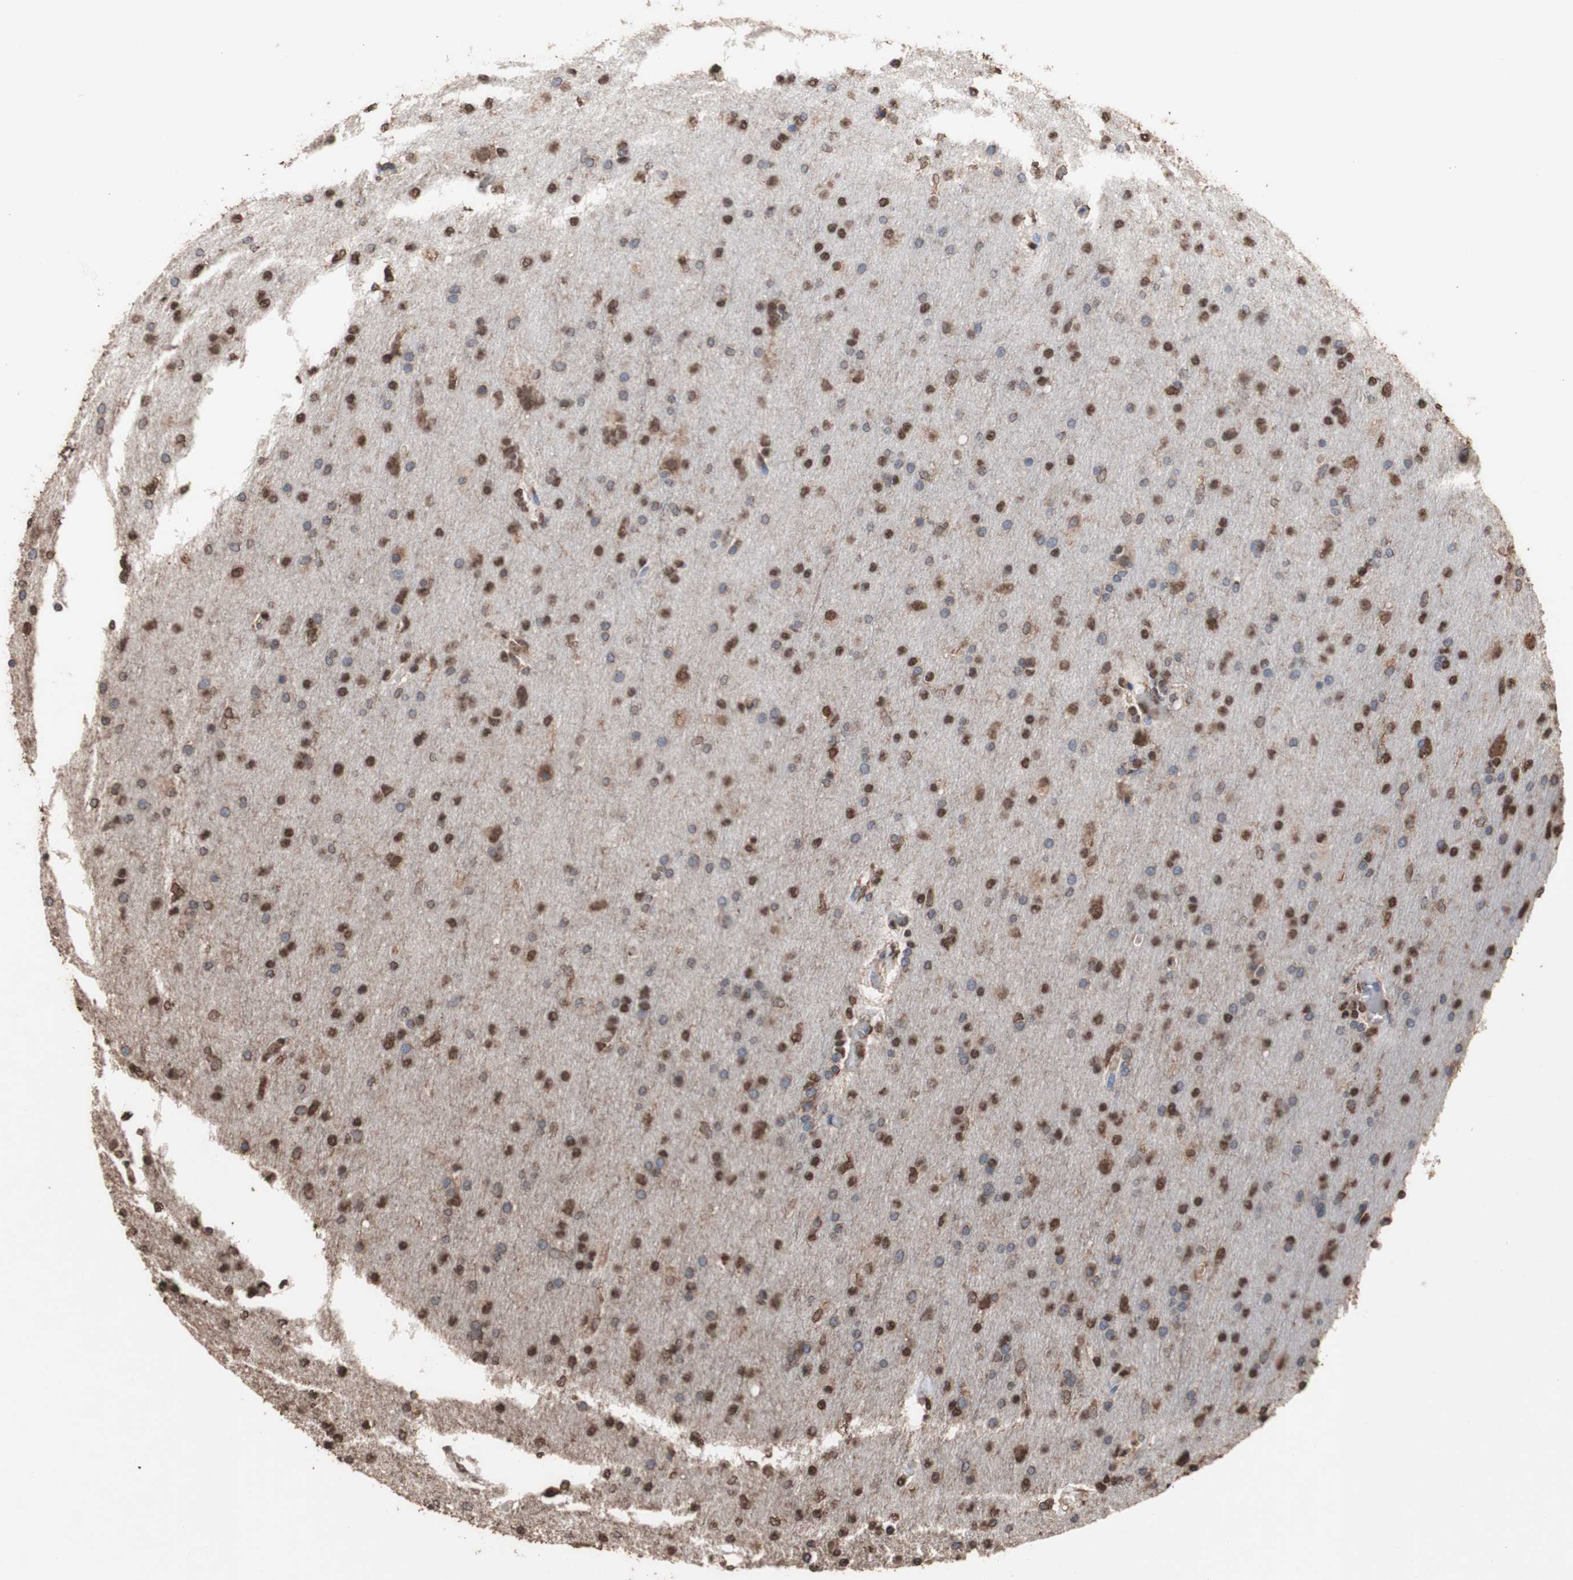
{"staining": {"intensity": "strong", "quantity": ">75%", "location": "cytoplasmic/membranous,nuclear"}, "tissue": "glioma", "cell_type": "Tumor cells", "image_type": "cancer", "snomed": [{"axis": "morphology", "description": "Glioma, malignant, High grade"}, {"axis": "topography", "description": "Cerebral cortex"}], "caption": "DAB immunohistochemical staining of human glioma exhibits strong cytoplasmic/membranous and nuclear protein expression in about >75% of tumor cells.", "gene": "PIDD1", "patient": {"sex": "female", "age": 36}}